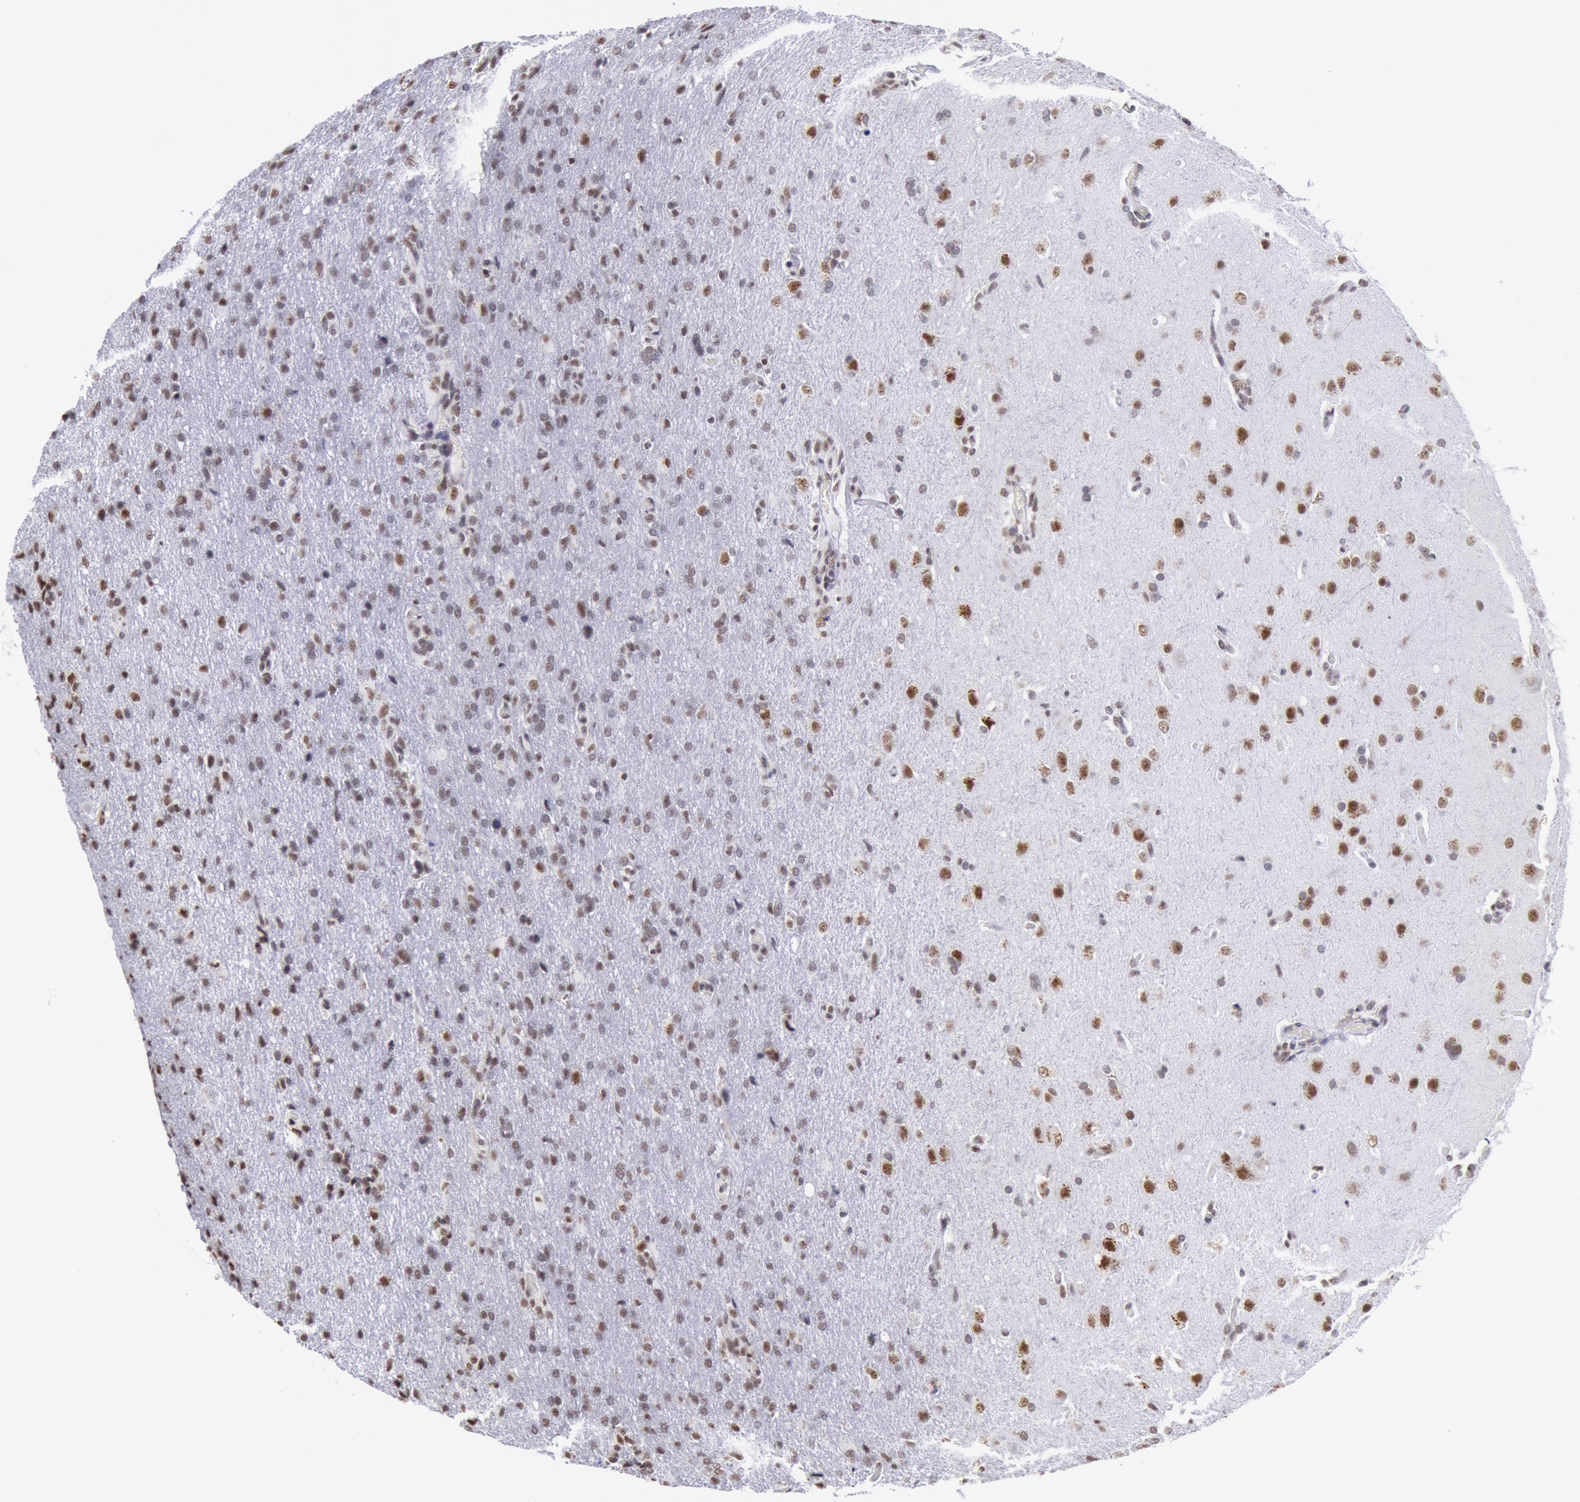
{"staining": {"intensity": "moderate", "quantity": ">75%", "location": "nuclear"}, "tissue": "glioma", "cell_type": "Tumor cells", "image_type": "cancer", "snomed": [{"axis": "morphology", "description": "Glioma, malignant, High grade"}, {"axis": "topography", "description": "Brain"}], "caption": "Malignant high-grade glioma stained with immunohistochemistry (IHC) displays moderate nuclear expression in approximately >75% of tumor cells. (DAB (3,3'-diaminobenzidine) IHC with brightfield microscopy, high magnification).", "gene": "SNRPD3", "patient": {"sex": "male", "age": 68}}